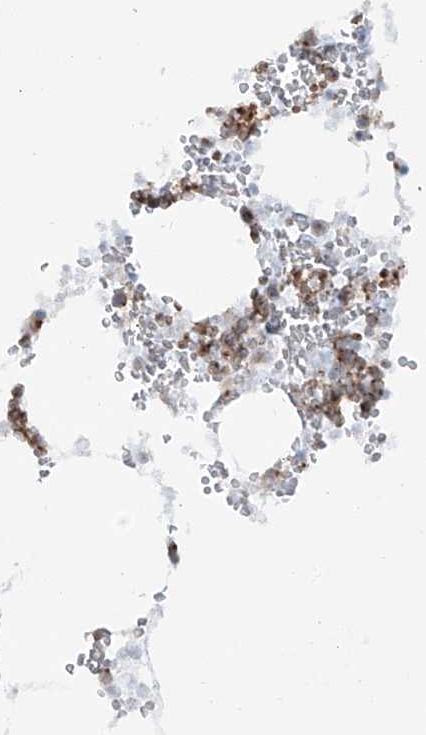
{"staining": {"intensity": "moderate", "quantity": ">75%", "location": "cytoplasmic/membranous"}, "tissue": "bone marrow", "cell_type": "Hematopoietic cells", "image_type": "normal", "snomed": [{"axis": "morphology", "description": "Normal tissue, NOS"}, {"axis": "topography", "description": "Bone marrow"}], "caption": "Immunohistochemical staining of normal bone marrow displays >75% levels of moderate cytoplasmic/membranous protein positivity in about >75% of hematopoietic cells.", "gene": "BSDC1", "patient": {"sex": "male", "age": 70}}